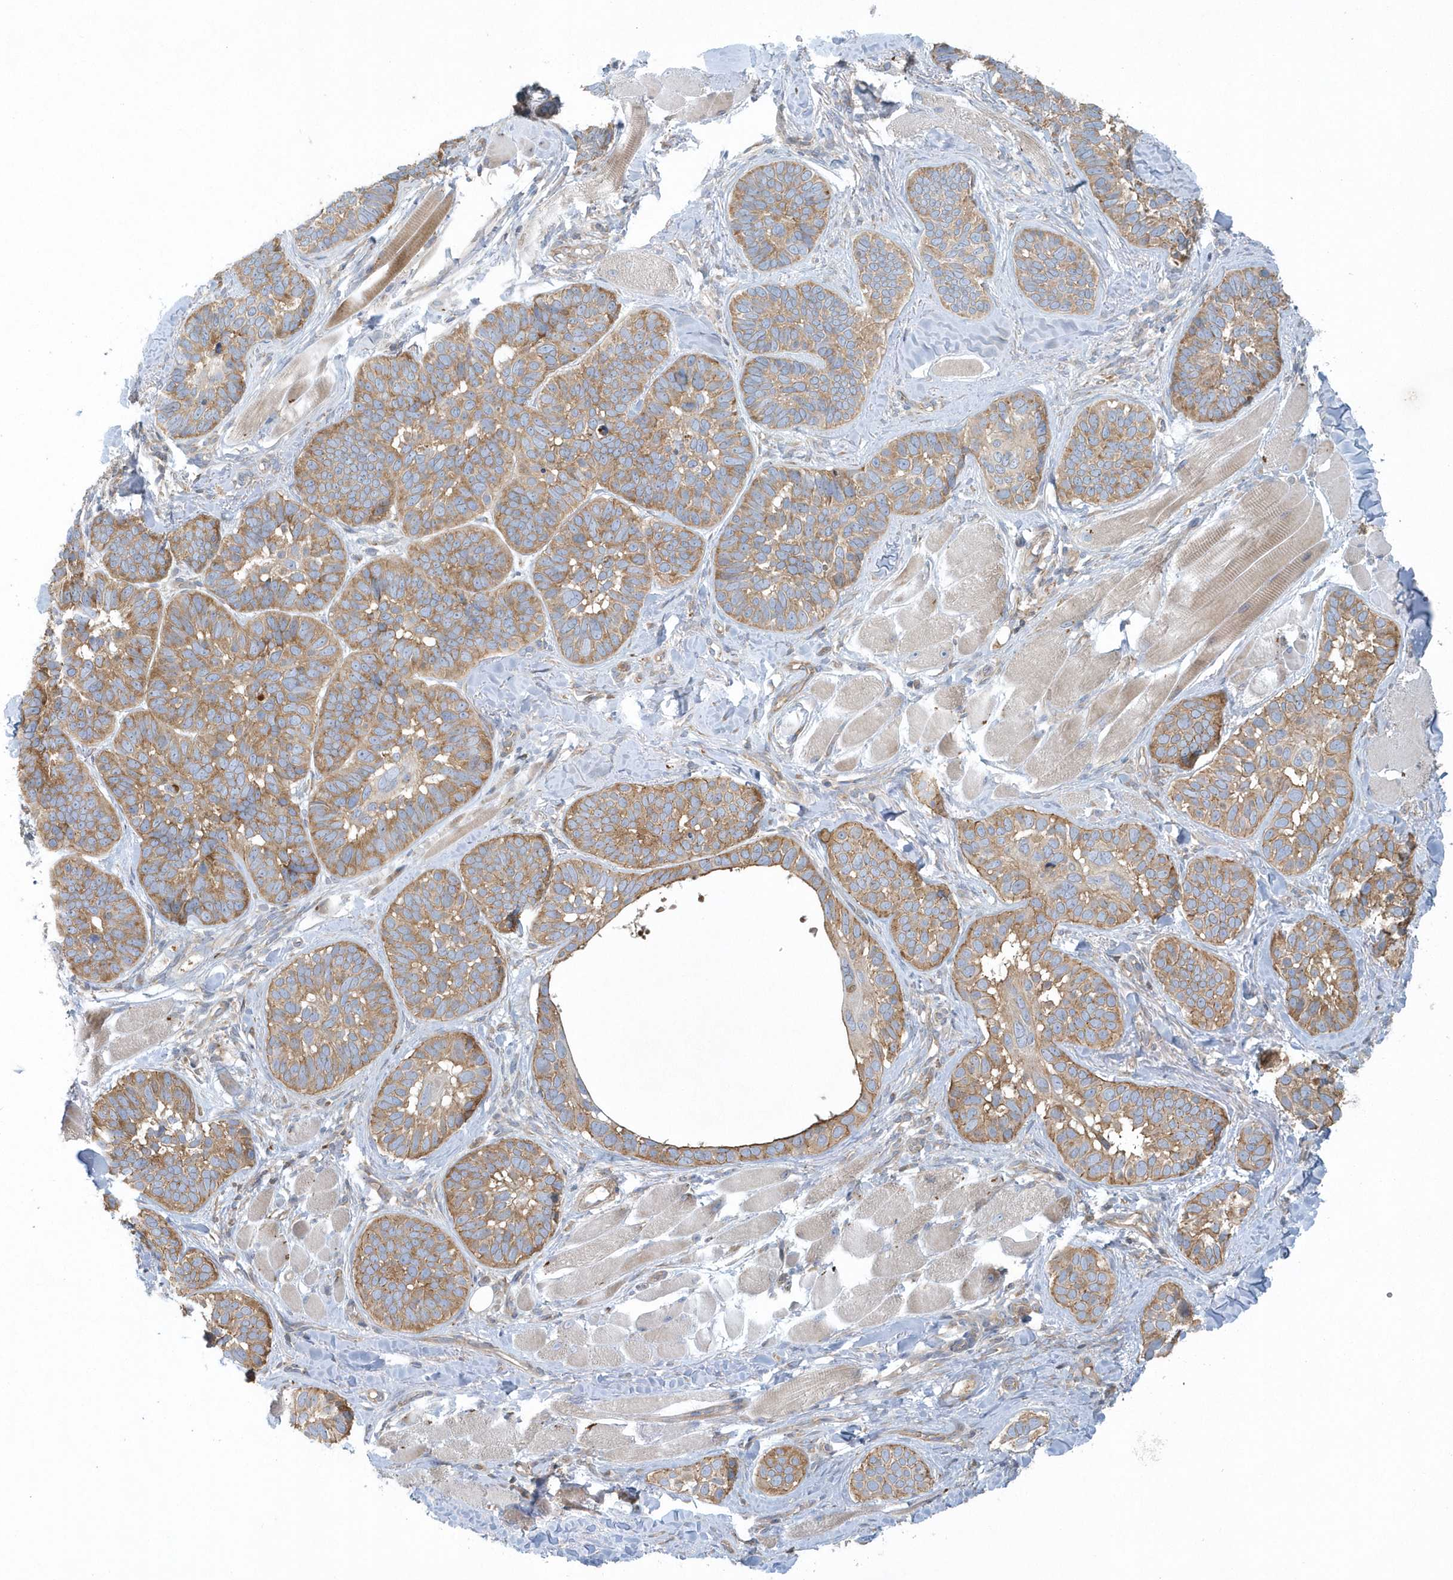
{"staining": {"intensity": "moderate", "quantity": ">75%", "location": "cytoplasmic/membranous"}, "tissue": "skin cancer", "cell_type": "Tumor cells", "image_type": "cancer", "snomed": [{"axis": "morphology", "description": "Basal cell carcinoma"}, {"axis": "topography", "description": "Skin"}], "caption": "A micrograph showing moderate cytoplasmic/membranous staining in approximately >75% of tumor cells in skin basal cell carcinoma, as visualized by brown immunohistochemical staining.", "gene": "CNOT10", "patient": {"sex": "male", "age": 62}}